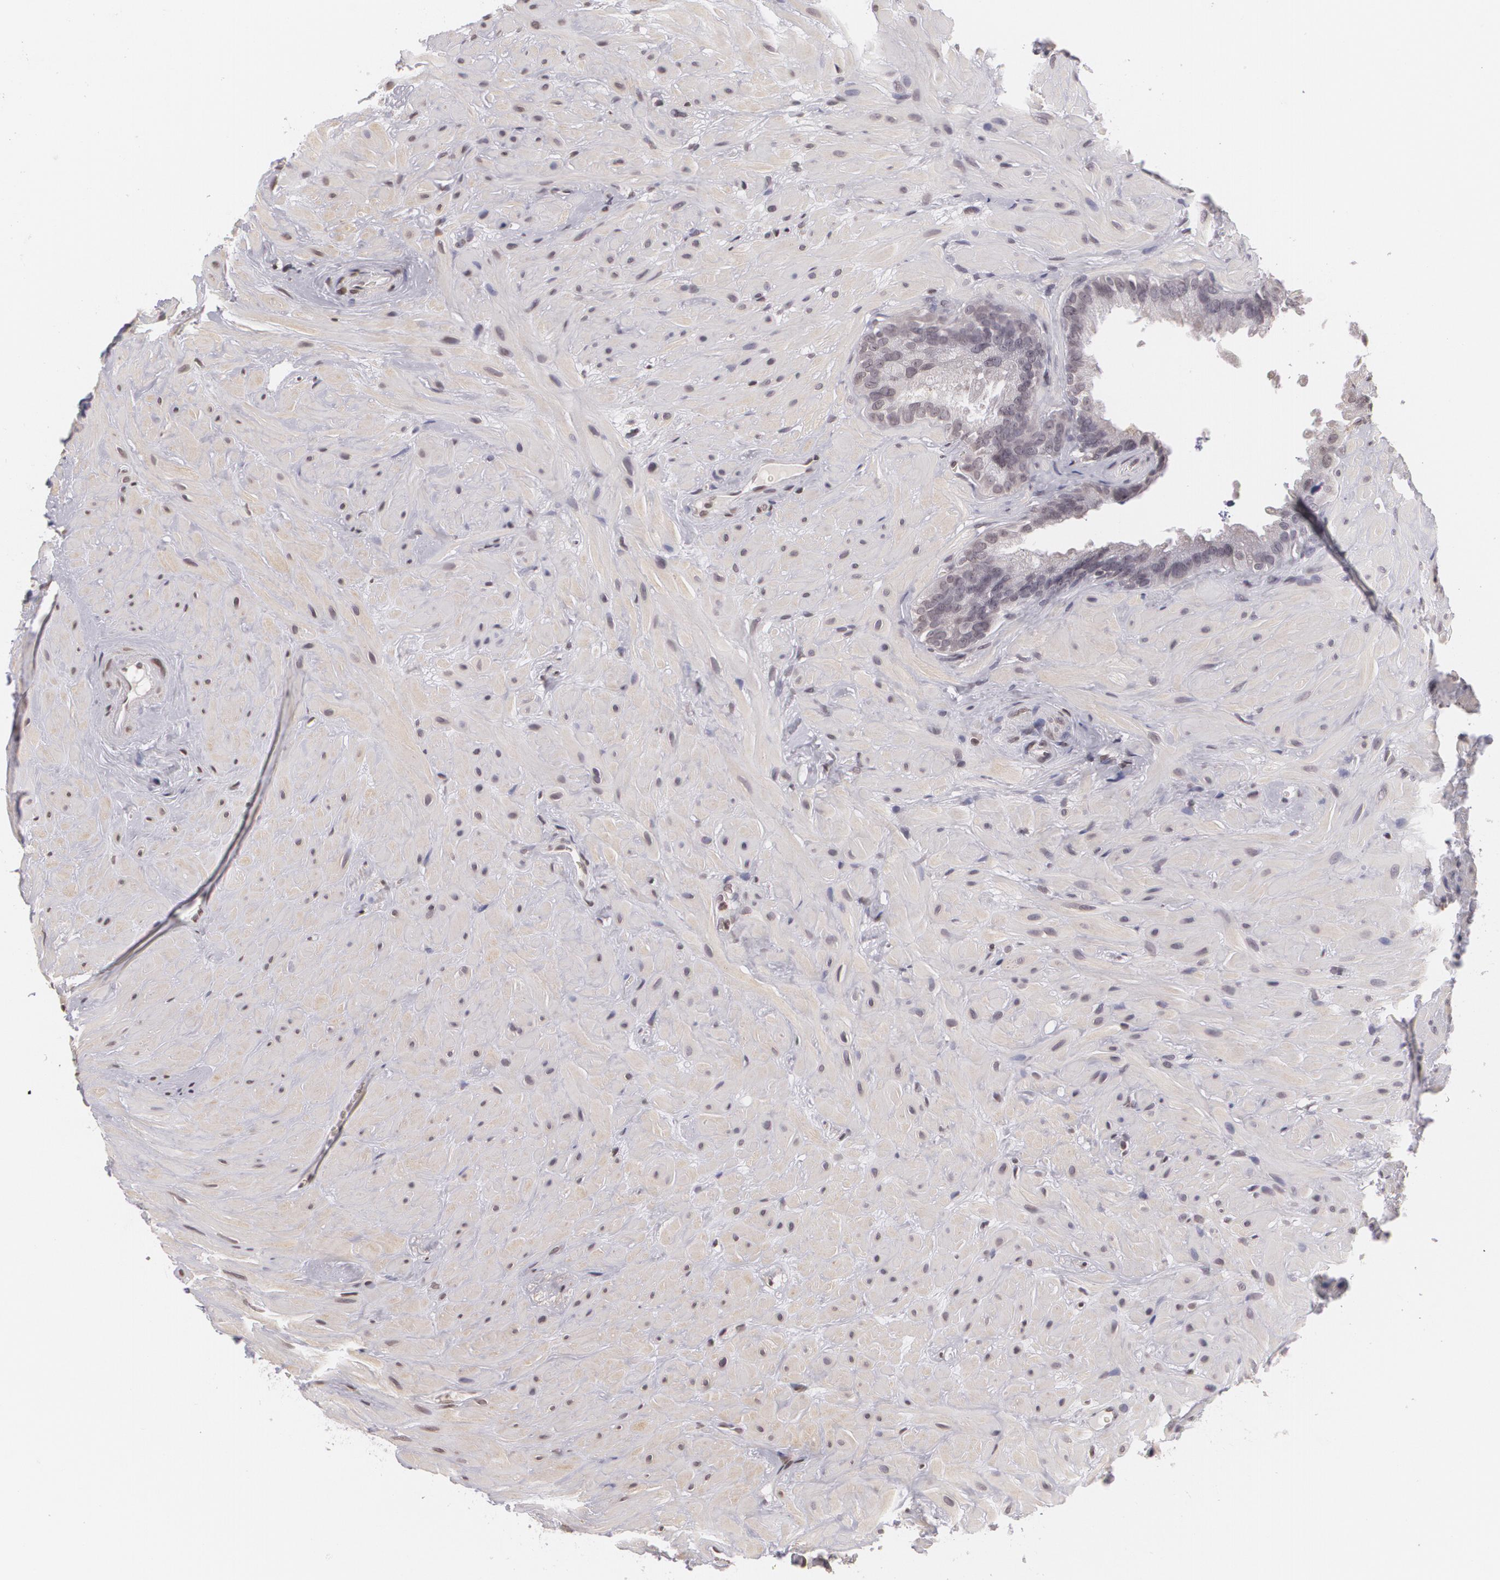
{"staining": {"intensity": "negative", "quantity": "none", "location": "none"}, "tissue": "seminal vesicle", "cell_type": "Glandular cells", "image_type": "normal", "snomed": [{"axis": "morphology", "description": "Normal tissue, NOS"}, {"axis": "topography", "description": "Prostate"}, {"axis": "topography", "description": "Seminal veicle"}], "caption": "The immunohistochemistry (IHC) micrograph has no significant staining in glandular cells of seminal vesicle.", "gene": "MUC1", "patient": {"sex": "male", "age": 63}}